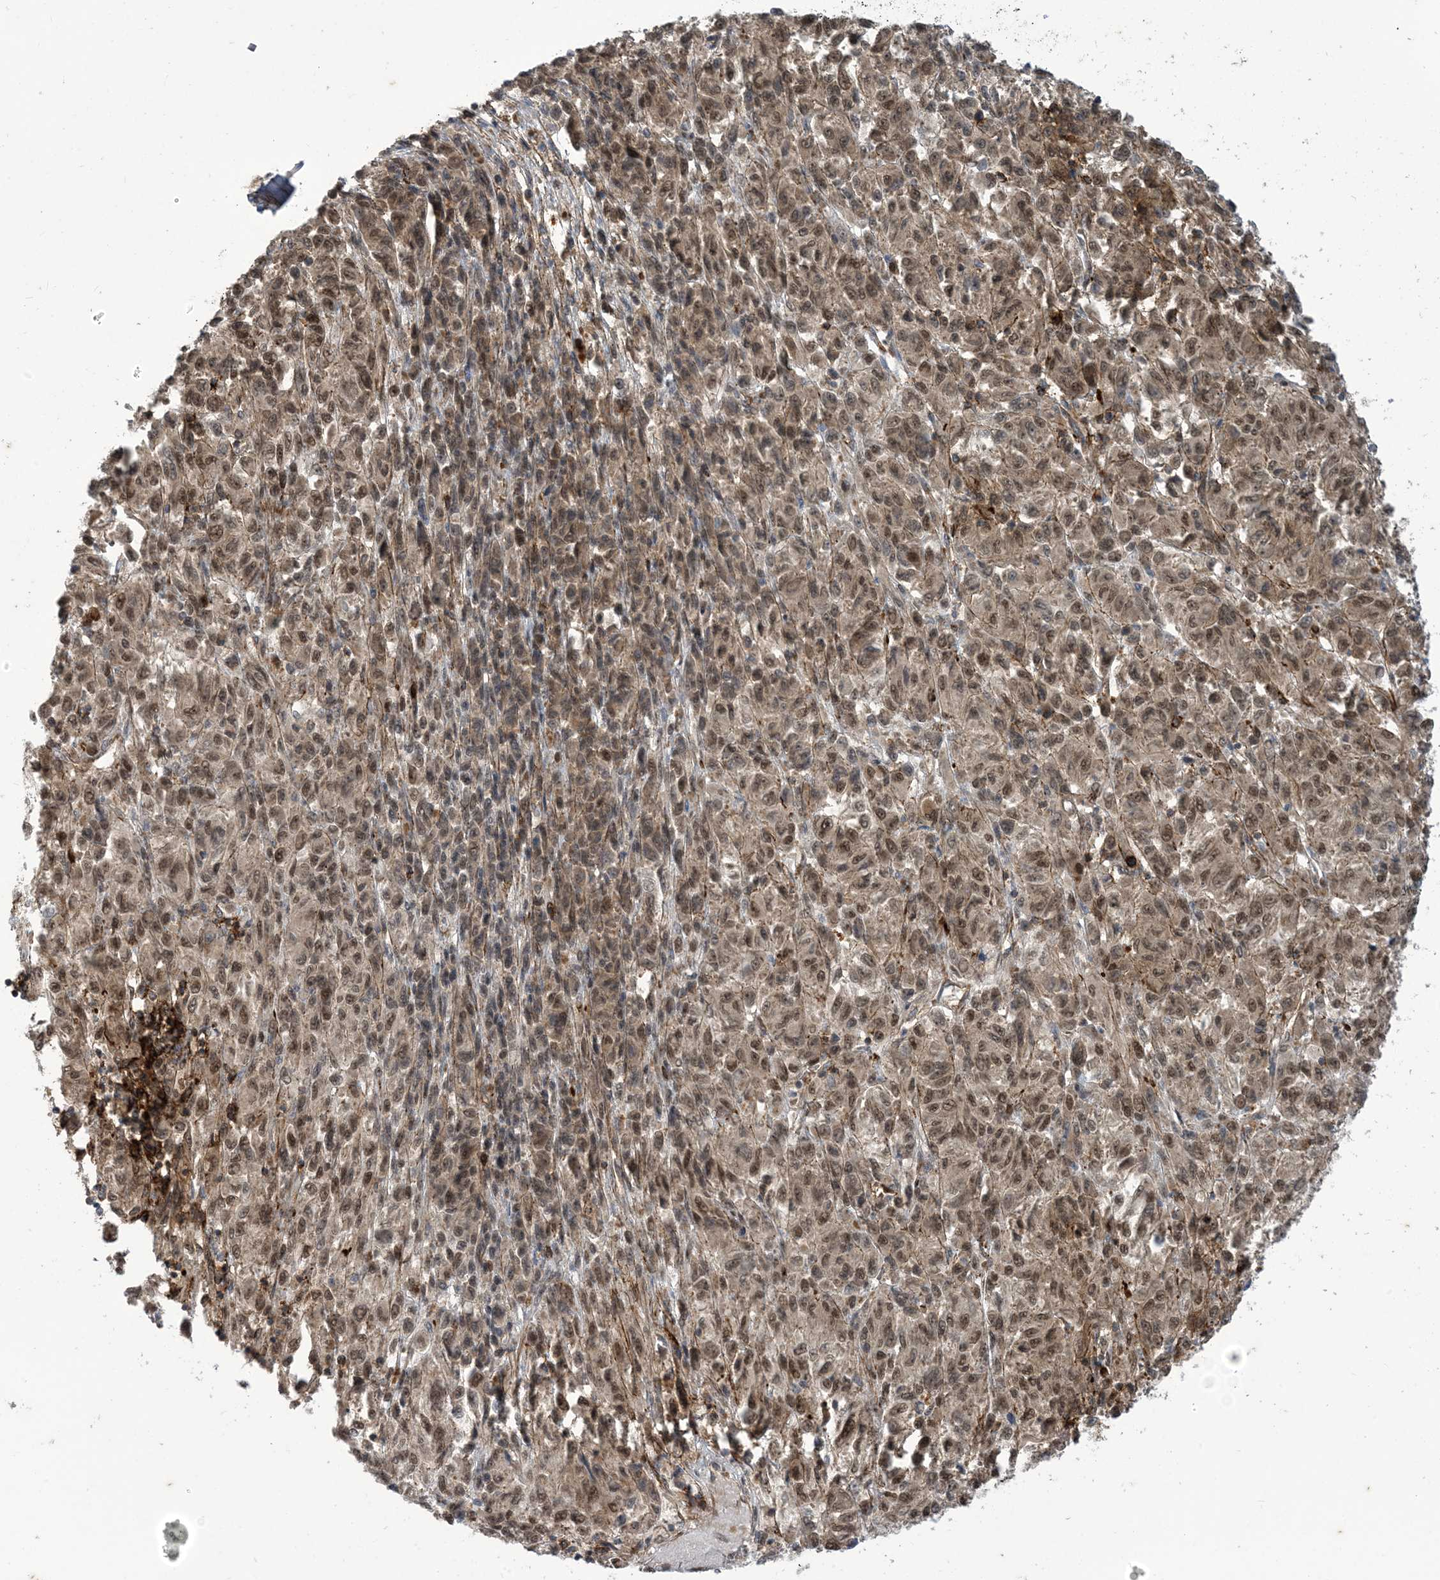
{"staining": {"intensity": "moderate", "quantity": ">75%", "location": "nuclear"}, "tissue": "melanoma", "cell_type": "Tumor cells", "image_type": "cancer", "snomed": [{"axis": "morphology", "description": "Malignant melanoma, Metastatic site"}, {"axis": "topography", "description": "Lung"}], "caption": "A high-resolution photomicrograph shows immunohistochemistry (IHC) staining of malignant melanoma (metastatic site), which displays moderate nuclear expression in approximately >75% of tumor cells.", "gene": "LAGE3", "patient": {"sex": "male", "age": 64}}